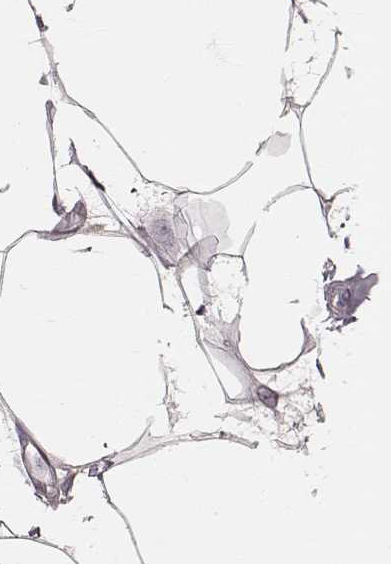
{"staining": {"intensity": "negative", "quantity": "none", "location": "none"}, "tissue": "breast", "cell_type": "Adipocytes", "image_type": "normal", "snomed": [{"axis": "morphology", "description": "Normal tissue, NOS"}, {"axis": "topography", "description": "Breast"}], "caption": "Histopathology image shows no protein positivity in adipocytes of normal breast.", "gene": "KCNJ9", "patient": {"sex": "female", "age": 45}}